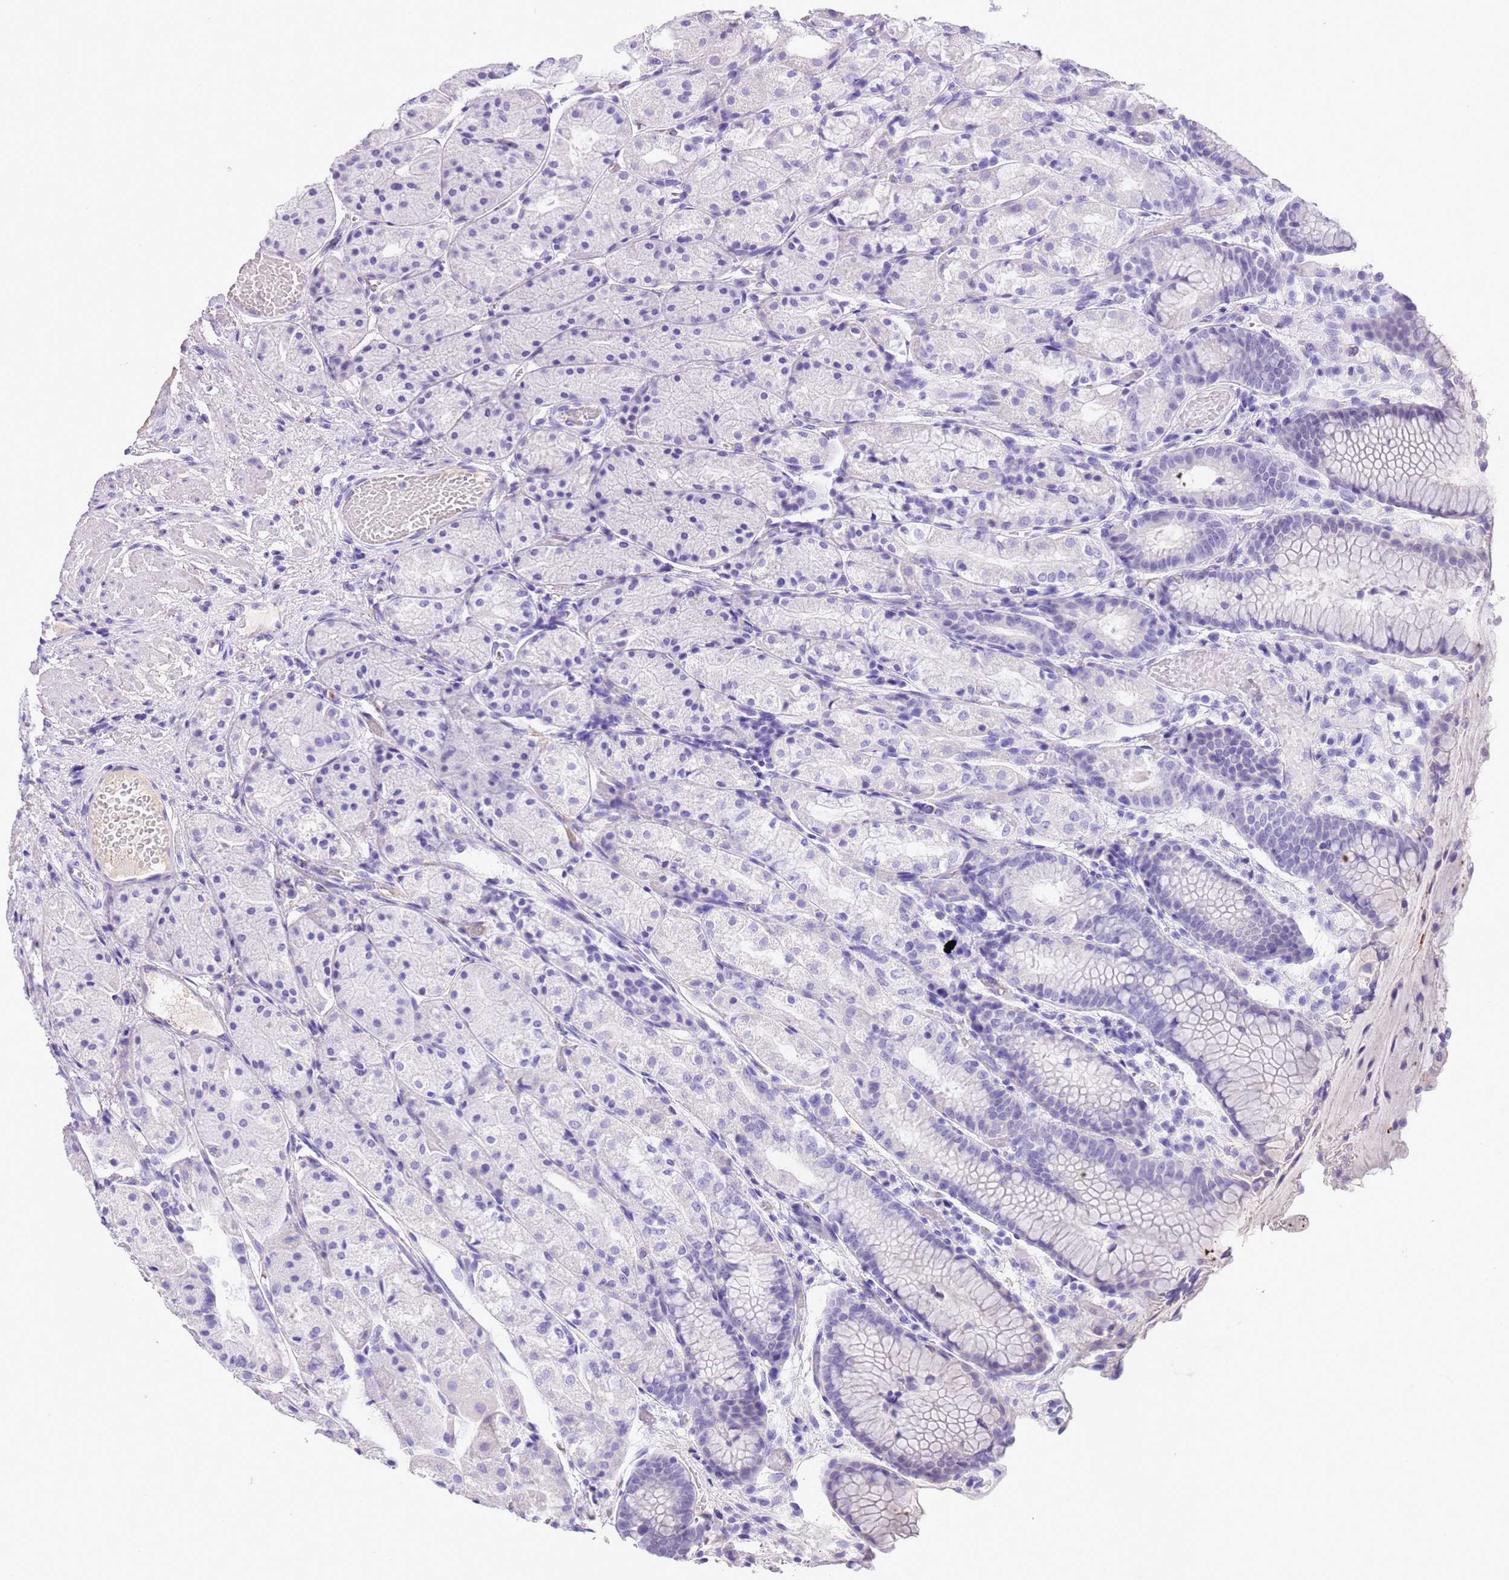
{"staining": {"intensity": "negative", "quantity": "none", "location": "none"}, "tissue": "stomach", "cell_type": "Glandular cells", "image_type": "normal", "snomed": [{"axis": "morphology", "description": "Normal tissue, NOS"}, {"axis": "topography", "description": "Stomach, upper"}], "caption": "Immunohistochemical staining of unremarkable stomach displays no significant staining in glandular cells. (Brightfield microscopy of DAB IHC at high magnification).", "gene": "TBC1D10B", "patient": {"sex": "male", "age": 72}}